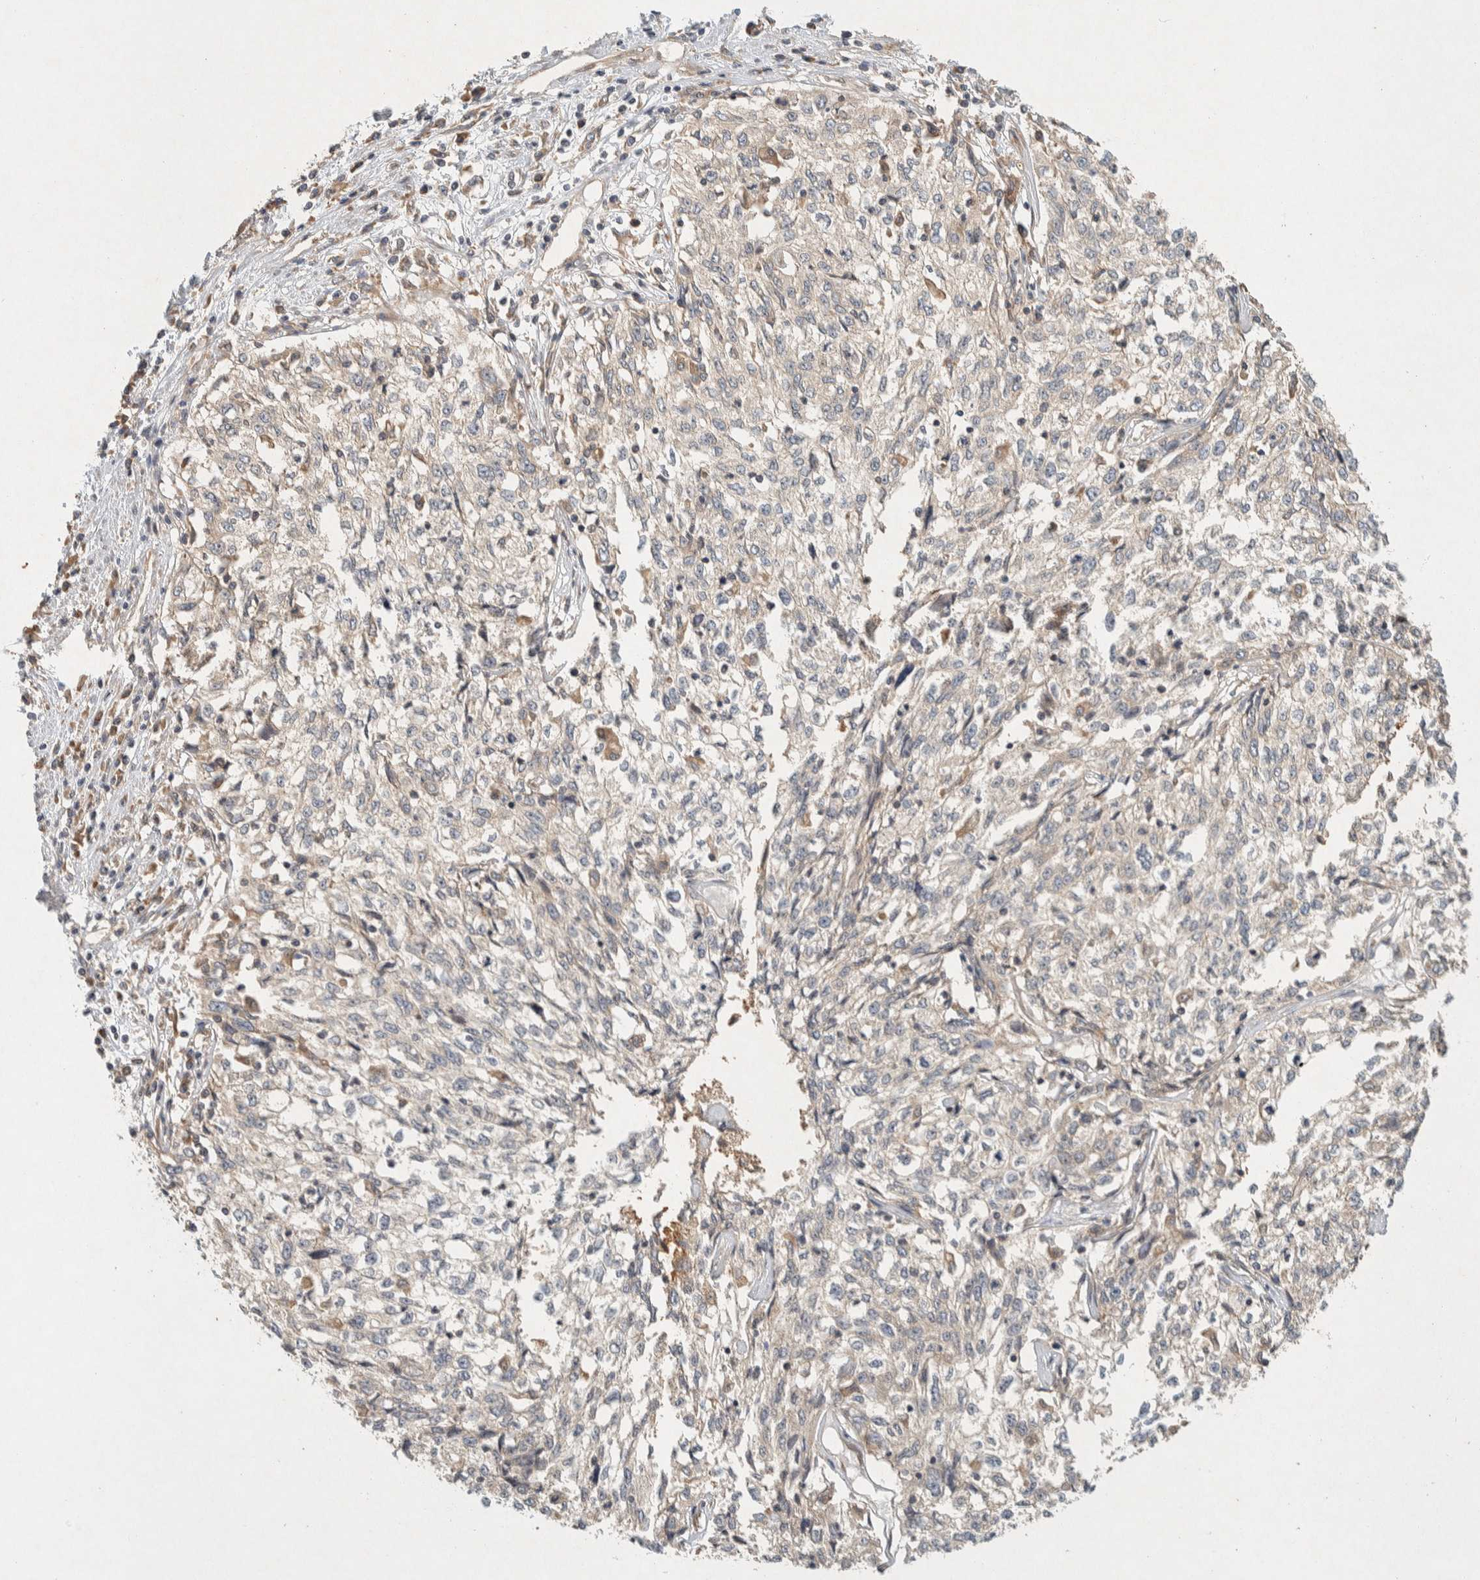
{"staining": {"intensity": "negative", "quantity": "none", "location": "none"}, "tissue": "cervical cancer", "cell_type": "Tumor cells", "image_type": "cancer", "snomed": [{"axis": "morphology", "description": "Squamous cell carcinoma, NOS"}, {"axis": "topography", "description": "Cervix"}], "caption": "A histopathology image of squamous cell carcinoma (cervical) stained for a protein shows no brown staining in tumor cells.", "gene": "PXK", "patient": {"sex": "female", "age": 57}}